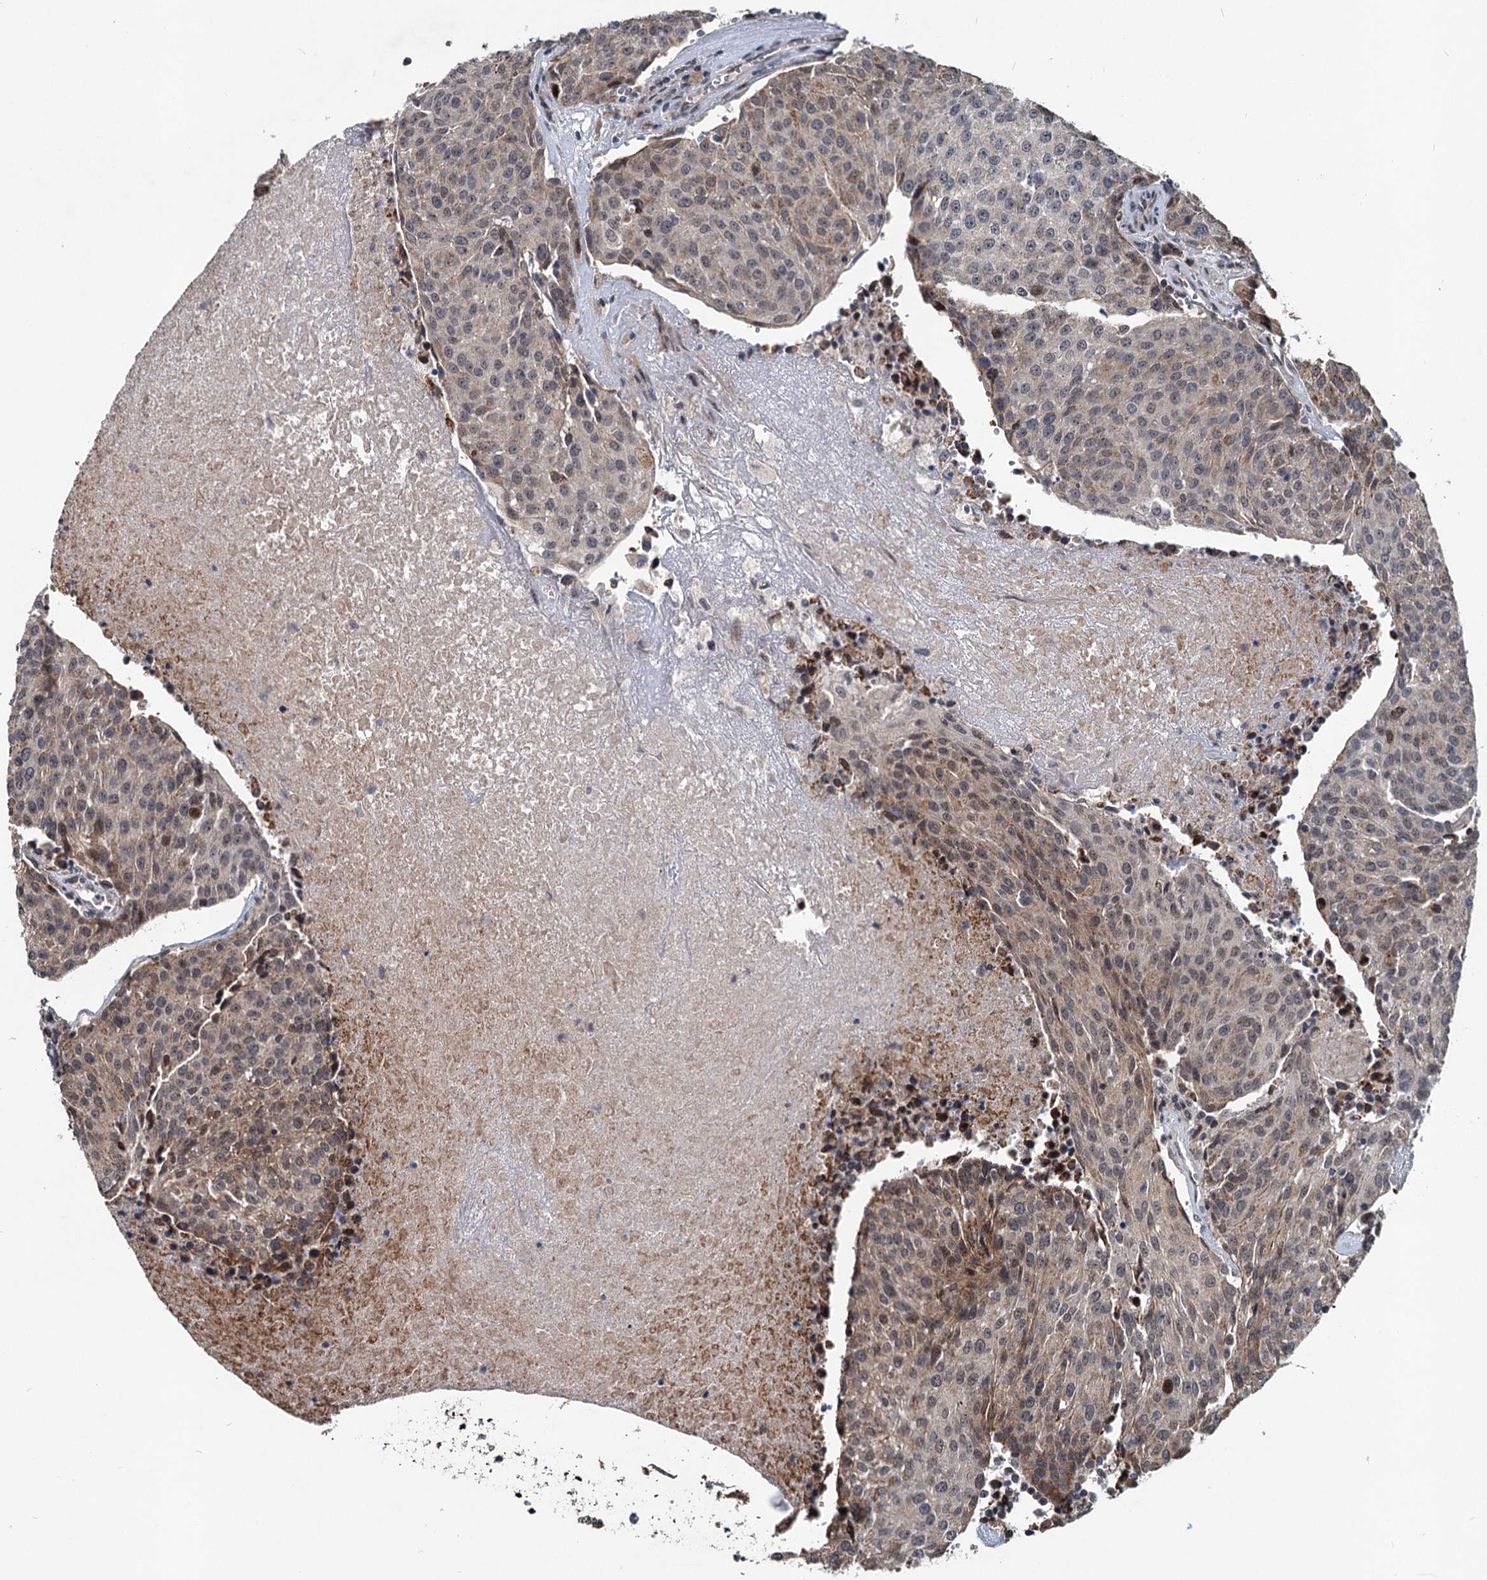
{"staining": {"intensity": "weak", "quantity": "<25%", "location": "cytoplasmic/membranous,nuclear"}, "tissue": "urothelial cancer", "cell_type": "Tumor cells", "image_type": "cancer", "snomed": [{"axis": "morphology", "description": "Urothelial carcinoma, High grade"}, {"axis": "topography", "description": "Urinary bladder"}], "caption": "Tumor cells show no significant positivity in urothelial carcinoma (high-grade). The staining is performed using DAB brown chromogen with nuclei counter-stained in using hematoxylin.", "gene": "RITA1", "patient": {"sex": "female", "age": 85}}